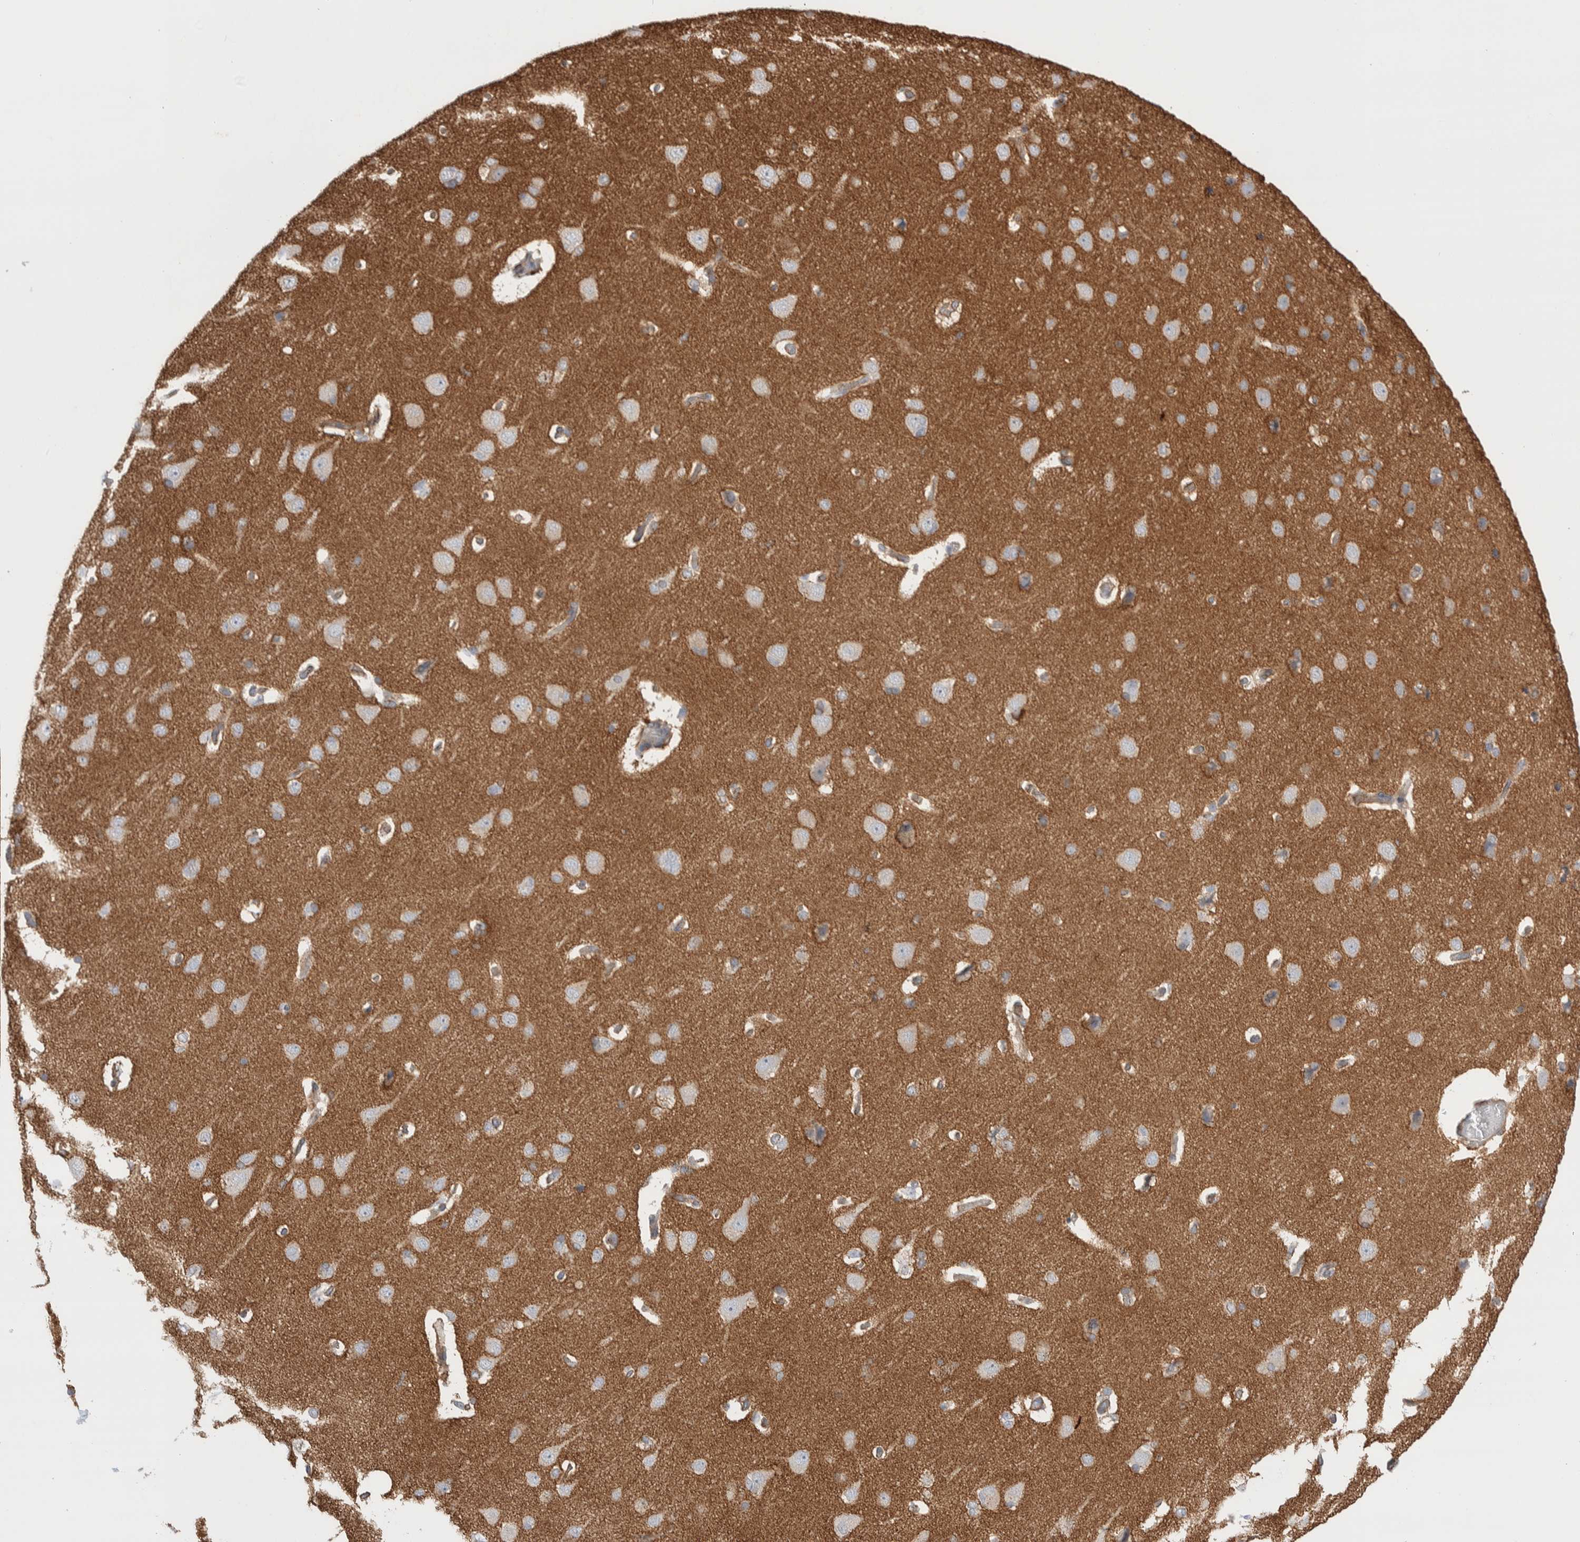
{"staining": {"intensity": "weak", "quantity": "25%-75%", "location": "cytoplasmic/membranous"}, "tissue": "cerebral cortex", "cell_type": "Endothelial cells", "image_type": "normal", "snomed": [{"axis": "morphology", "description": "Normal tissue, NOS"}, {"axis": "topography", "description": "Cerebral cortex"}], "caption": "This photomicrograph exhibits immunohistochemistry staining of normal human cerebral cortex, with low weak cytoplasmic/membranous positivity in about 25%-75% of endothelial cells.", "gene": "SEPTIN4", "patient": {"sex": "male", "age": 62}}